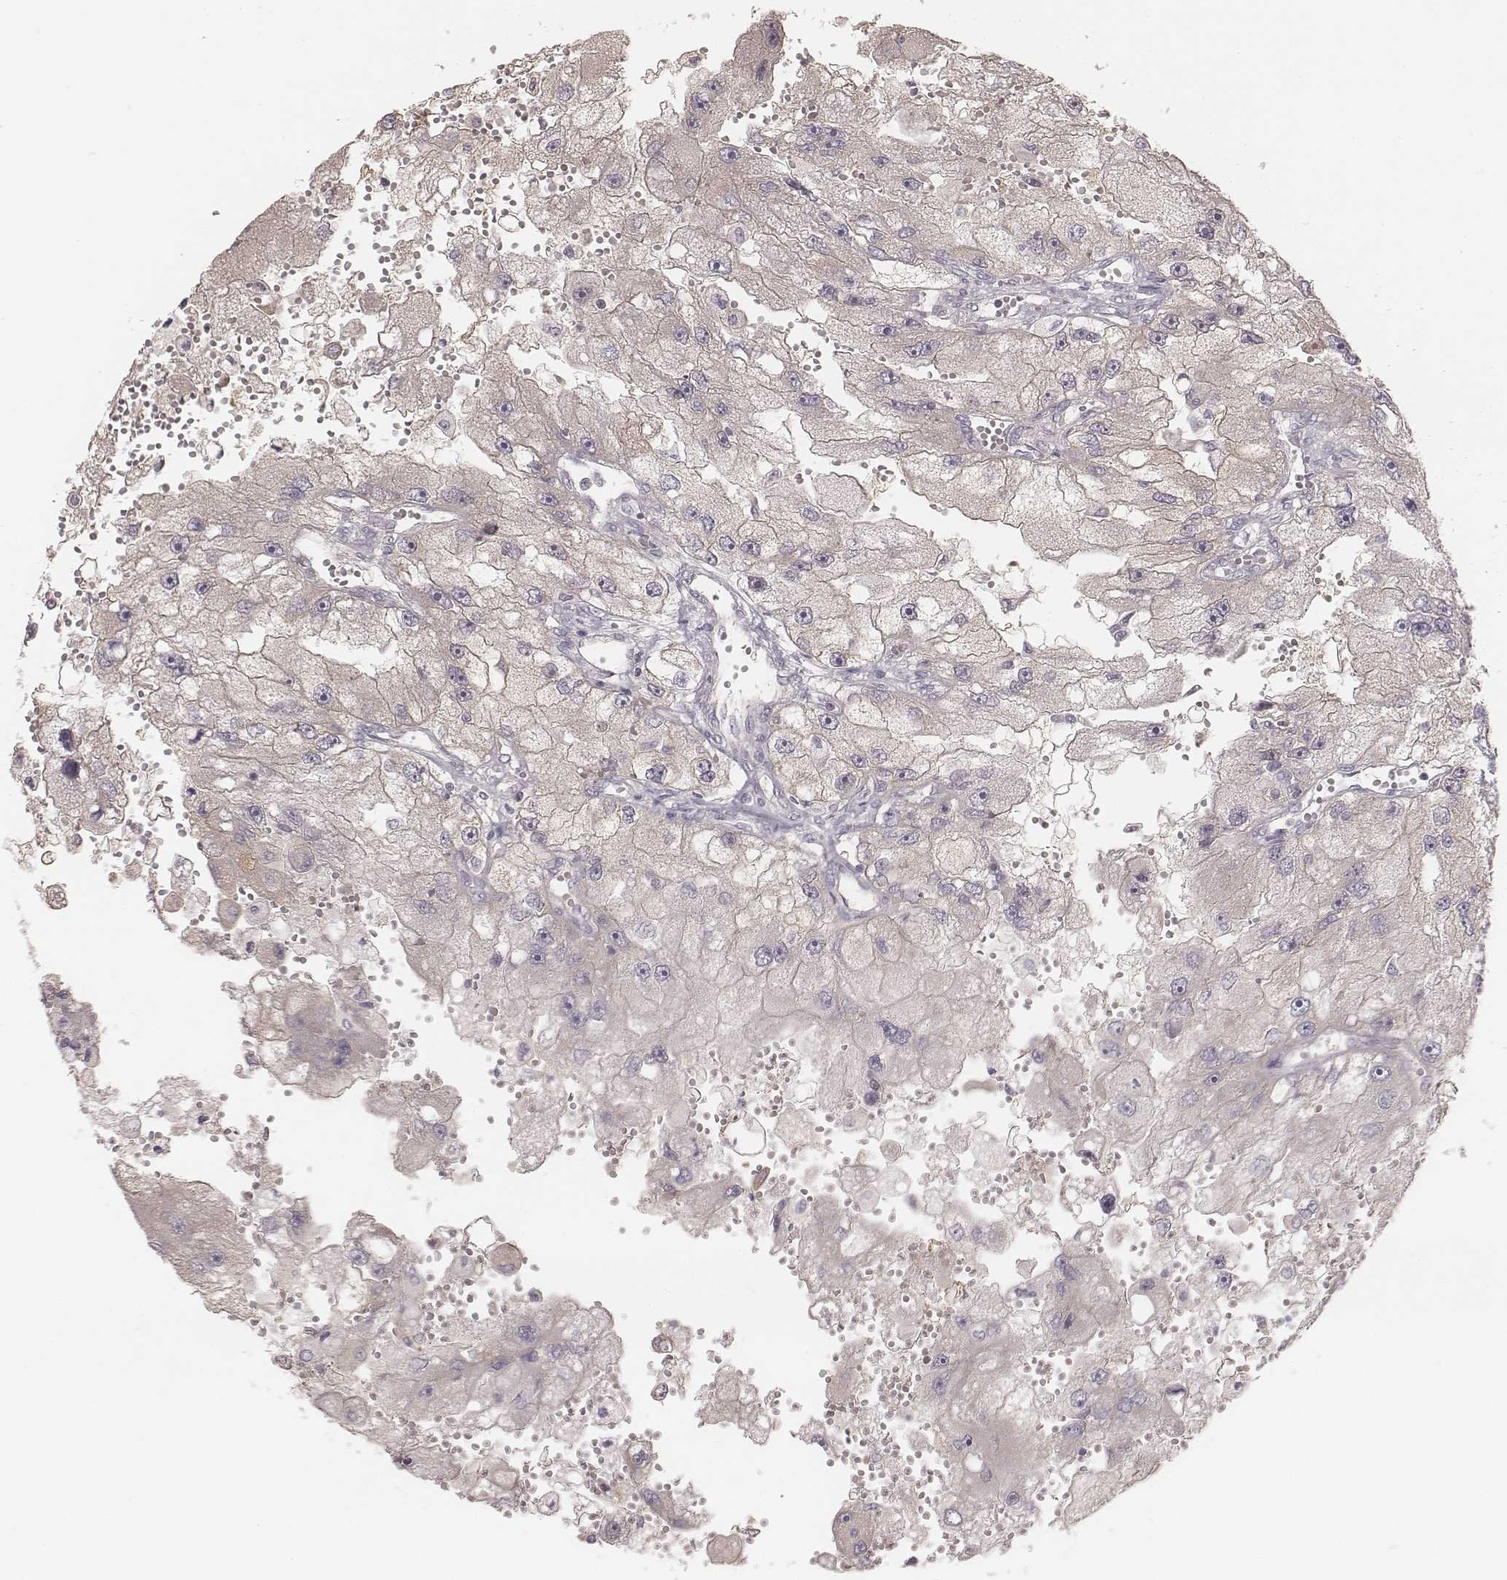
{"staining": {"intensity": "negative", "quantity": "none", "location": "none"}, "tissue": "renal cancer", "cell_type": "Tumor cells", "image_type": "cancer", "snomed": [{"axis": "morphology", "description": "Adenocarcinoma, NOS"}, {"axis": "topography", "description": "Kidney"}], "caption": "Tumor cells are negative for brown protein staining in adenocarcinoma (renal). (Stains: DAB (3,3'-diaminobenzidine) IHC with hematoxylin counter stain, Microscopy: brightfield microscopy at high magnification).", "gene": "TDRD5", "patient": {"sex": "male", "age": 63}}